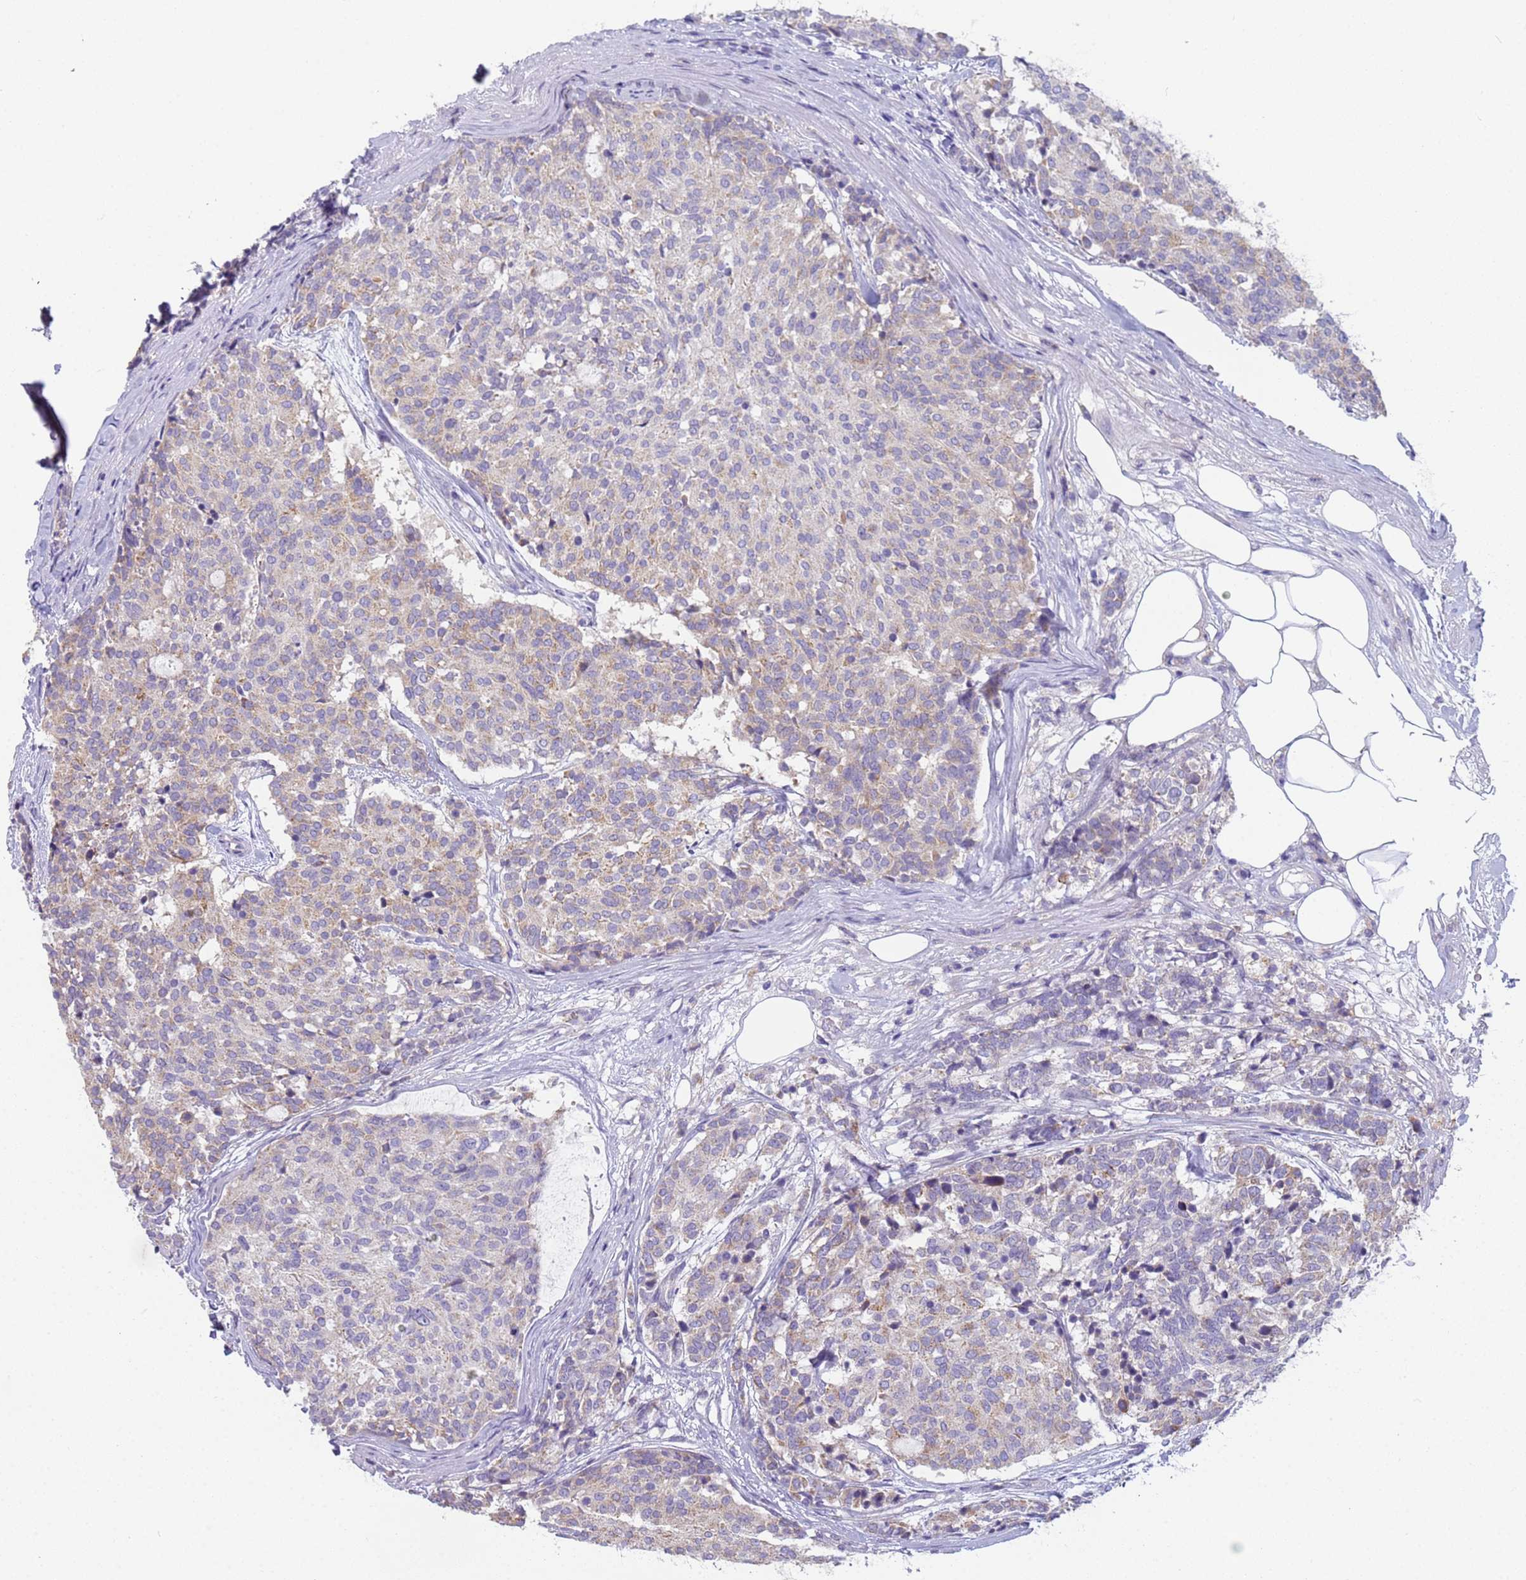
{"staining": {"intensity": "weak", "quantity": "25%-75%", "location": "cytoplasmic/membranous"}, "tissue": "carcinoid", "cell_type": "Tumor cells", "image_type": "cancer", "snomed": [{"axis": "morphology", "description": "Carcinoid, malignant, NOS"}, {"axis": "topography", "description": "Pancreas"}], "caption": "A high-resolution photomicrograph shows IHC staining of carcinoid, which demonstrates weak cytoplasmic/membranous positivity in approximately 25%-75% of tumor cells.", "gene": "CR1", "patient": {"sex": "female", "age": 54}}